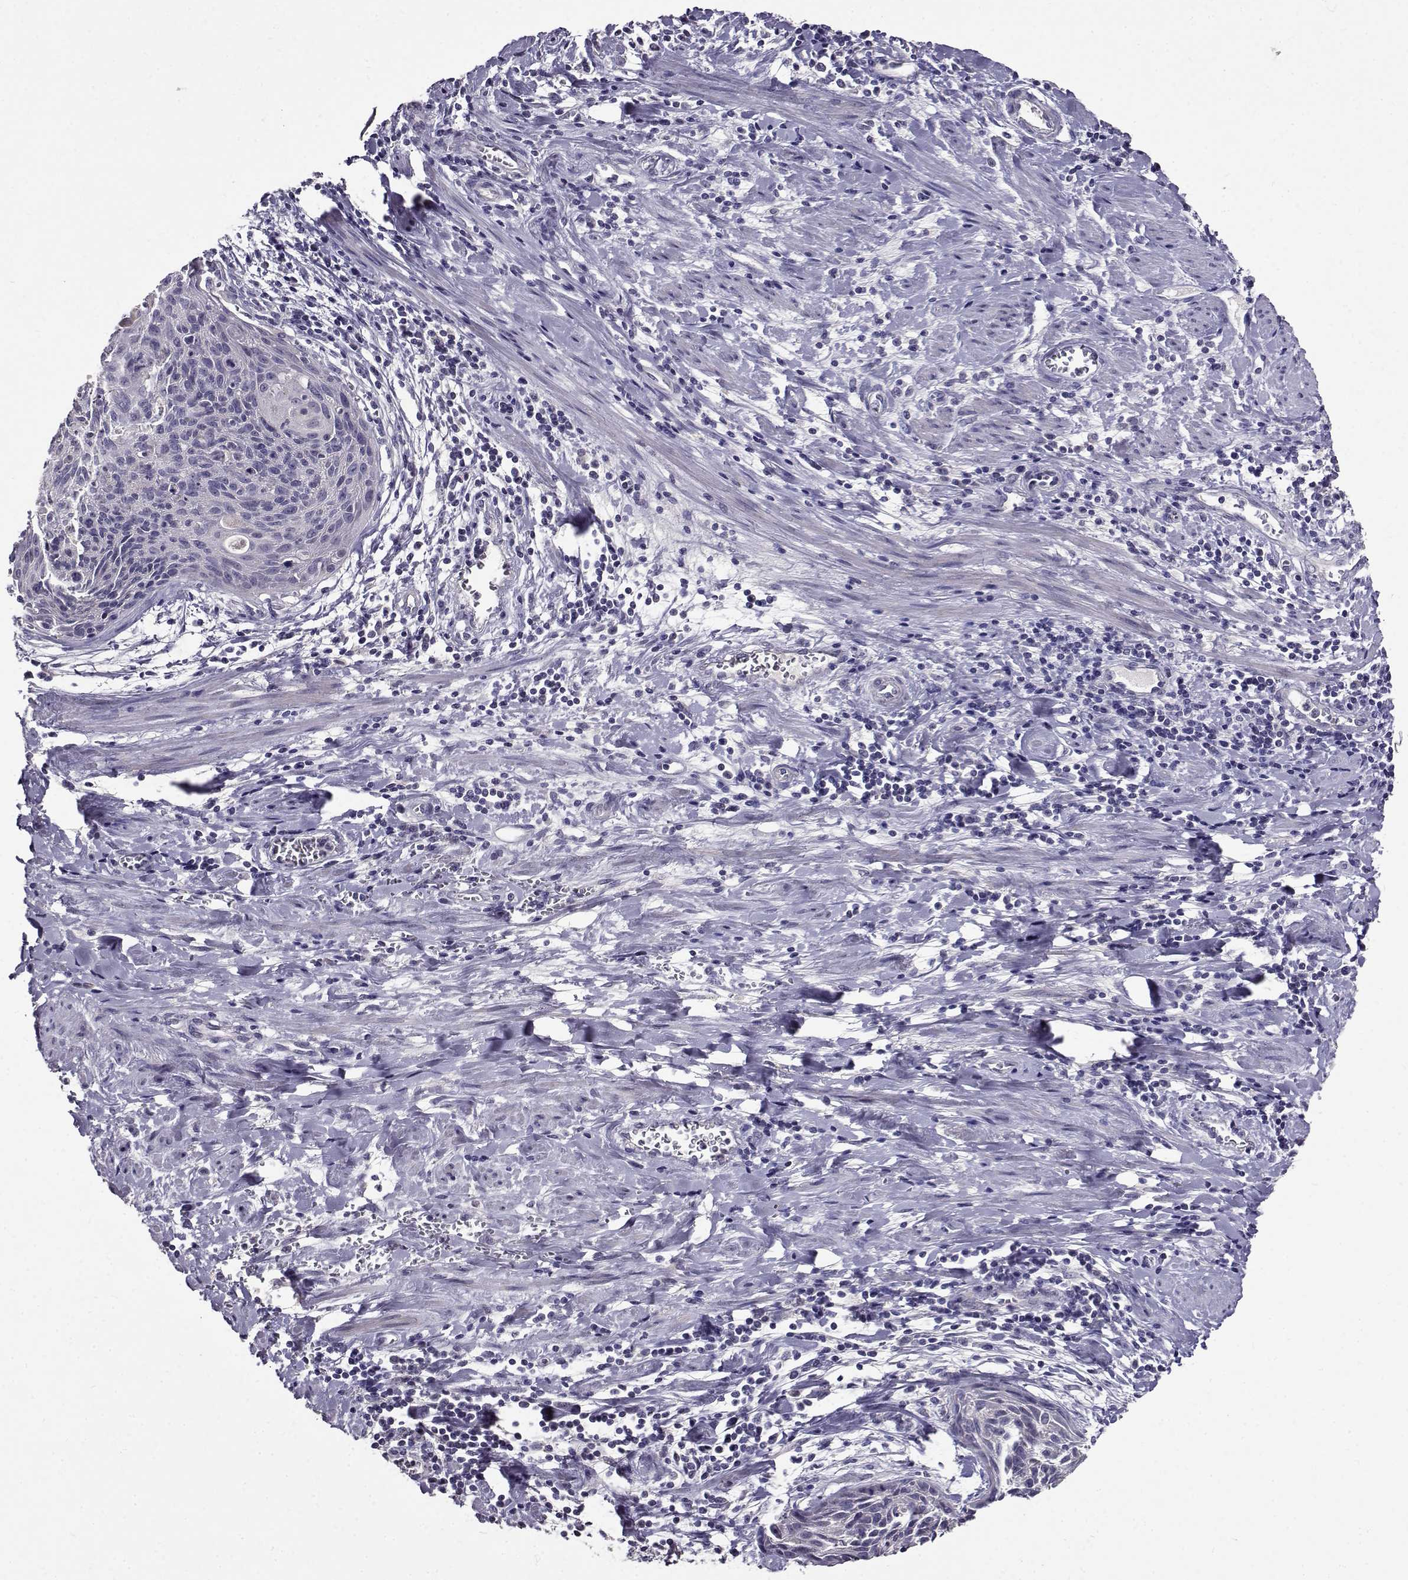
{"staining": {"intensity": "negative", "quantity": "none", "location": "none"}, "tissue": "cervical cancer", "cell_type": "Tumor cells", "image_type": "cancer", "snomed": [{"axis": "morphology", "description": "Squamous cell carcinoma, NOS"}, {"axis": "topography", "description": "Cervix"}], "caption": "Squamous cell carcinoma (cervical) was stained to show a protein in brown. There is no significant expression in tumor cells.", "gene": "PAEP", "patient": {"sex": "female", "age": 55}}